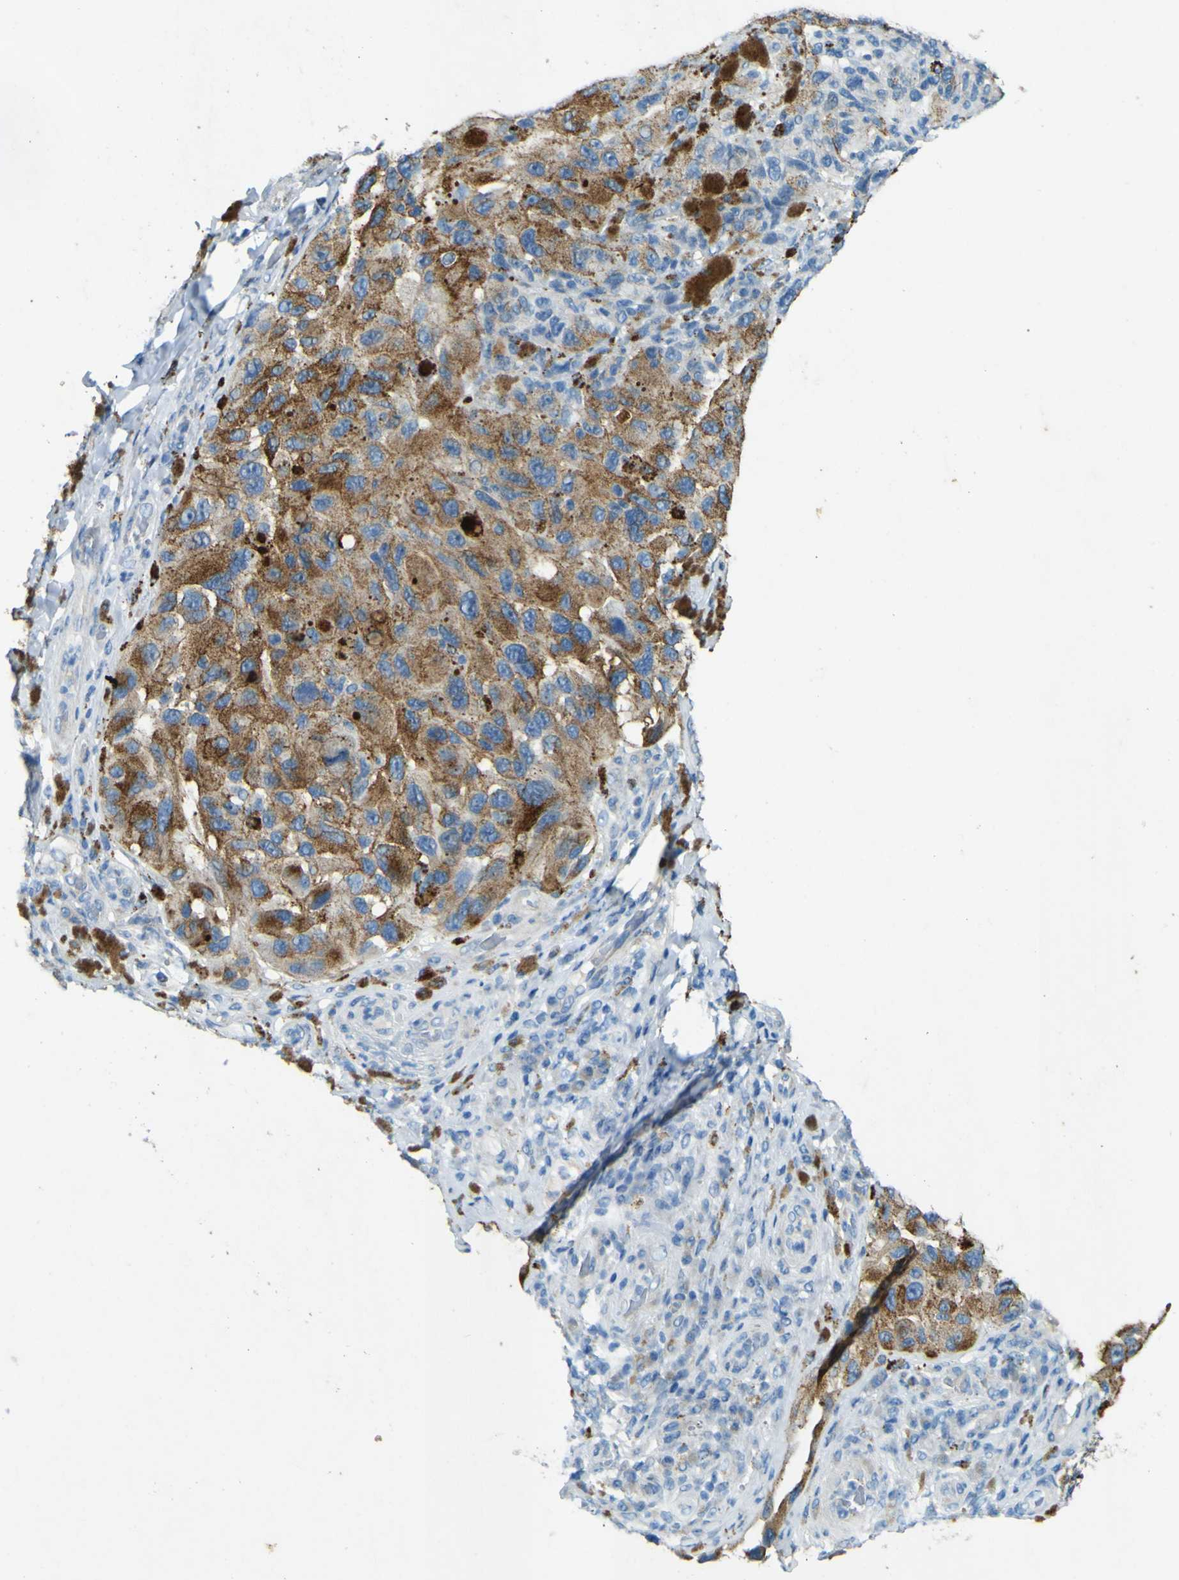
{"staining": {"intensity": "moderate", "quantity": ">75%", "location": "cytoplasmic/membranous"}, "tissue": "melanoma", "cell_type": "Tumor cells", "image_type": "cancer", "snomed": [{"axis": "morphology", "description": "Malignant melanoma, NOS"}, {"axis": "topography", "description": "Skin"}], "caption": "A high-resolution micrograph shows immunohistochemistry (IHC) staining of melanoma, which reveals moderate cytoplasmic/membranous expression in approximately >75% of tumor cells.", "gene": "PDE9A", "patient": {"sex": "female", "age": 73}}